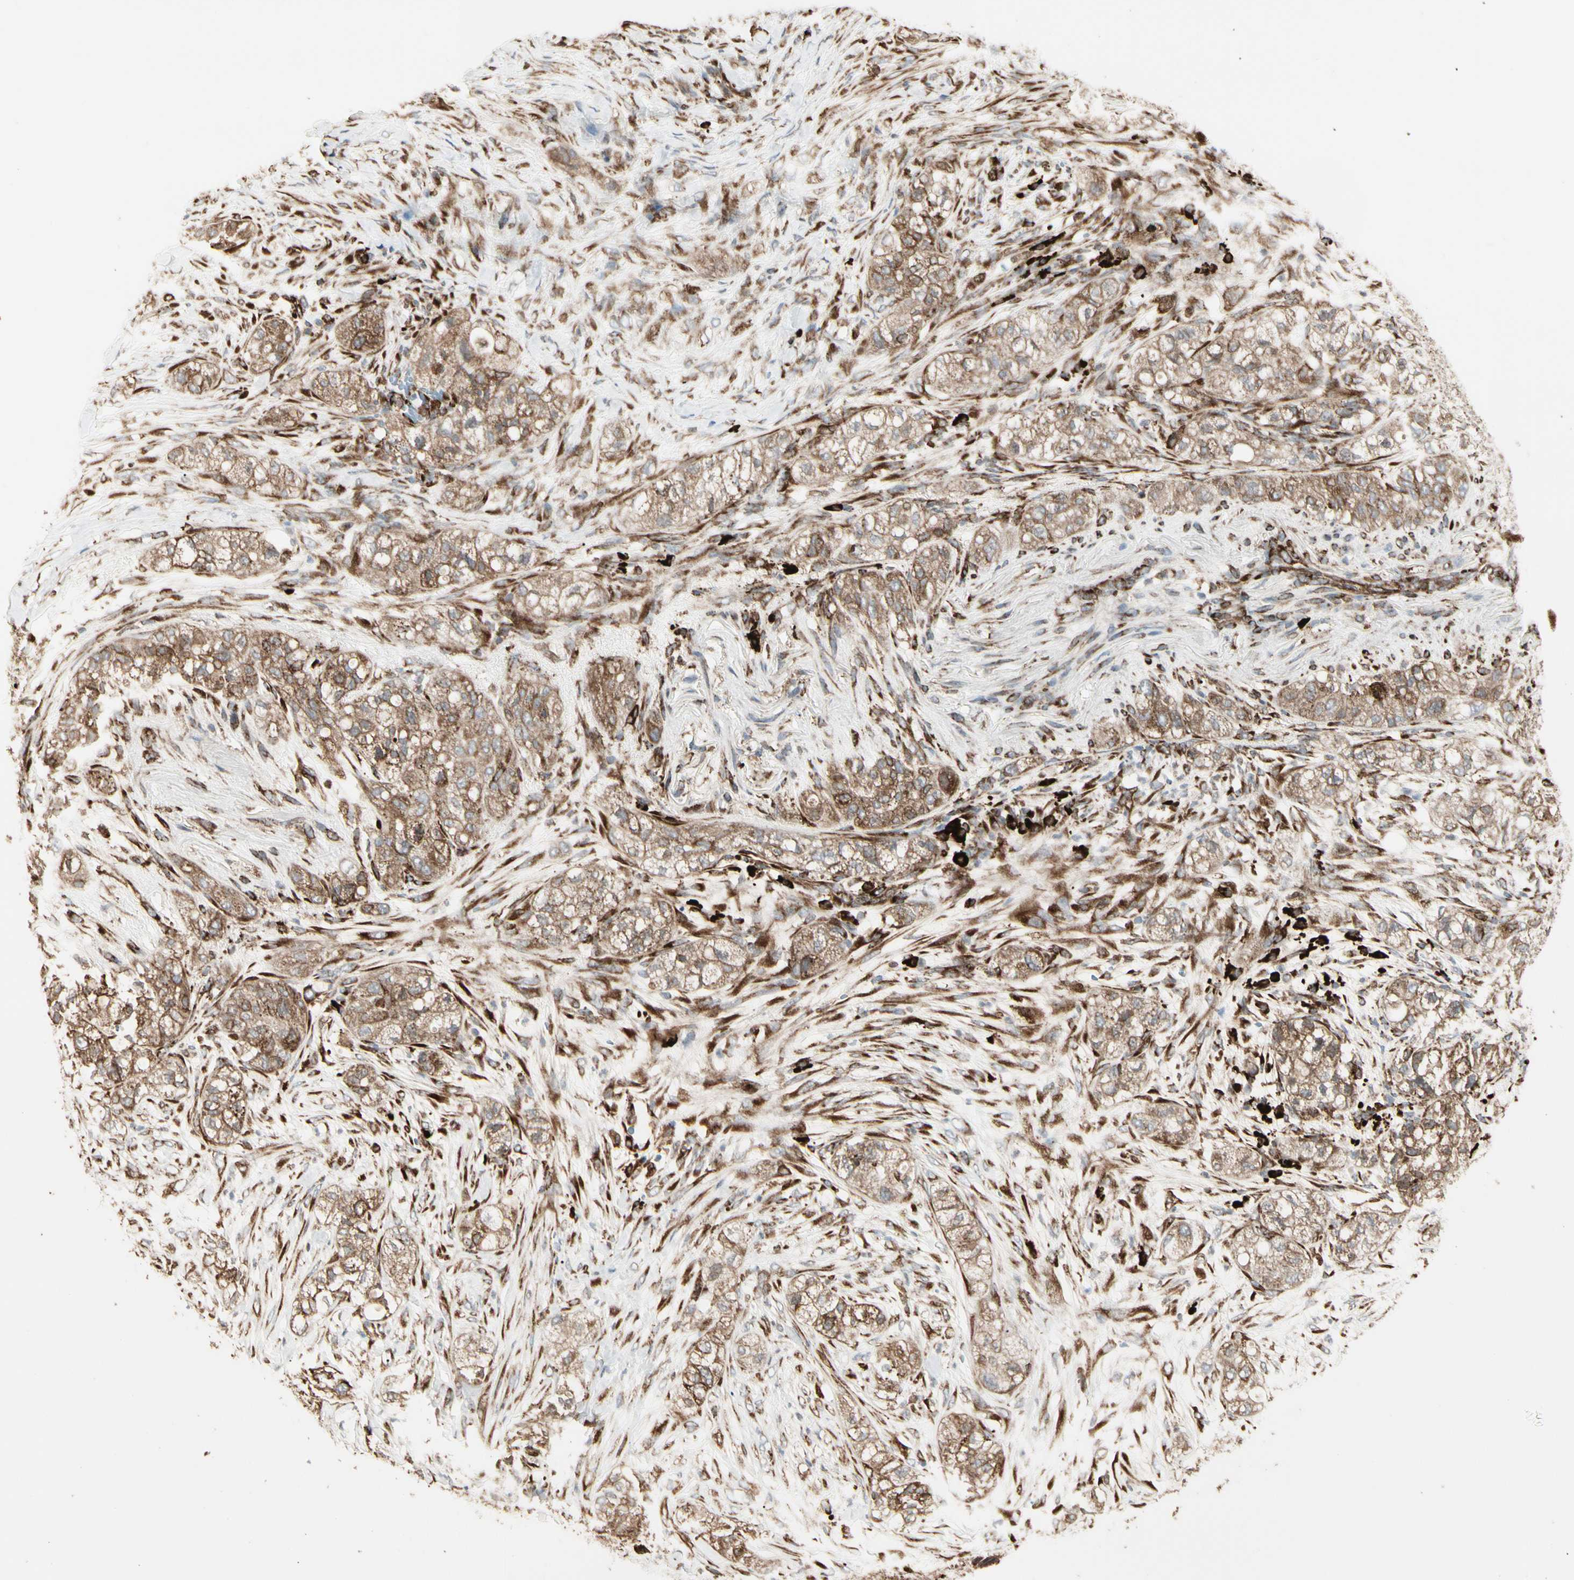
{"staining": {"intensity": "moderate", "quantity": ">75%", "location": "cytoplasmic/membranous"}, "tissue": "pancreatic cancer", "cell_type": "Tumor cells", "image_type": "cancer", "snomed": [{"axis": "morphology", "description": "Adenocarcinoma, NOS"}, {"axis": "topography", "description": "Pancreas"}], "caption": "The micrograph displays staining of pancreatic cancer, revealing moderate cytoplasmic/membranous protein staining (brown color) within tumor cells.", "gene": "HSP90B1", "patient": {"sex": "female", "age": 78}}